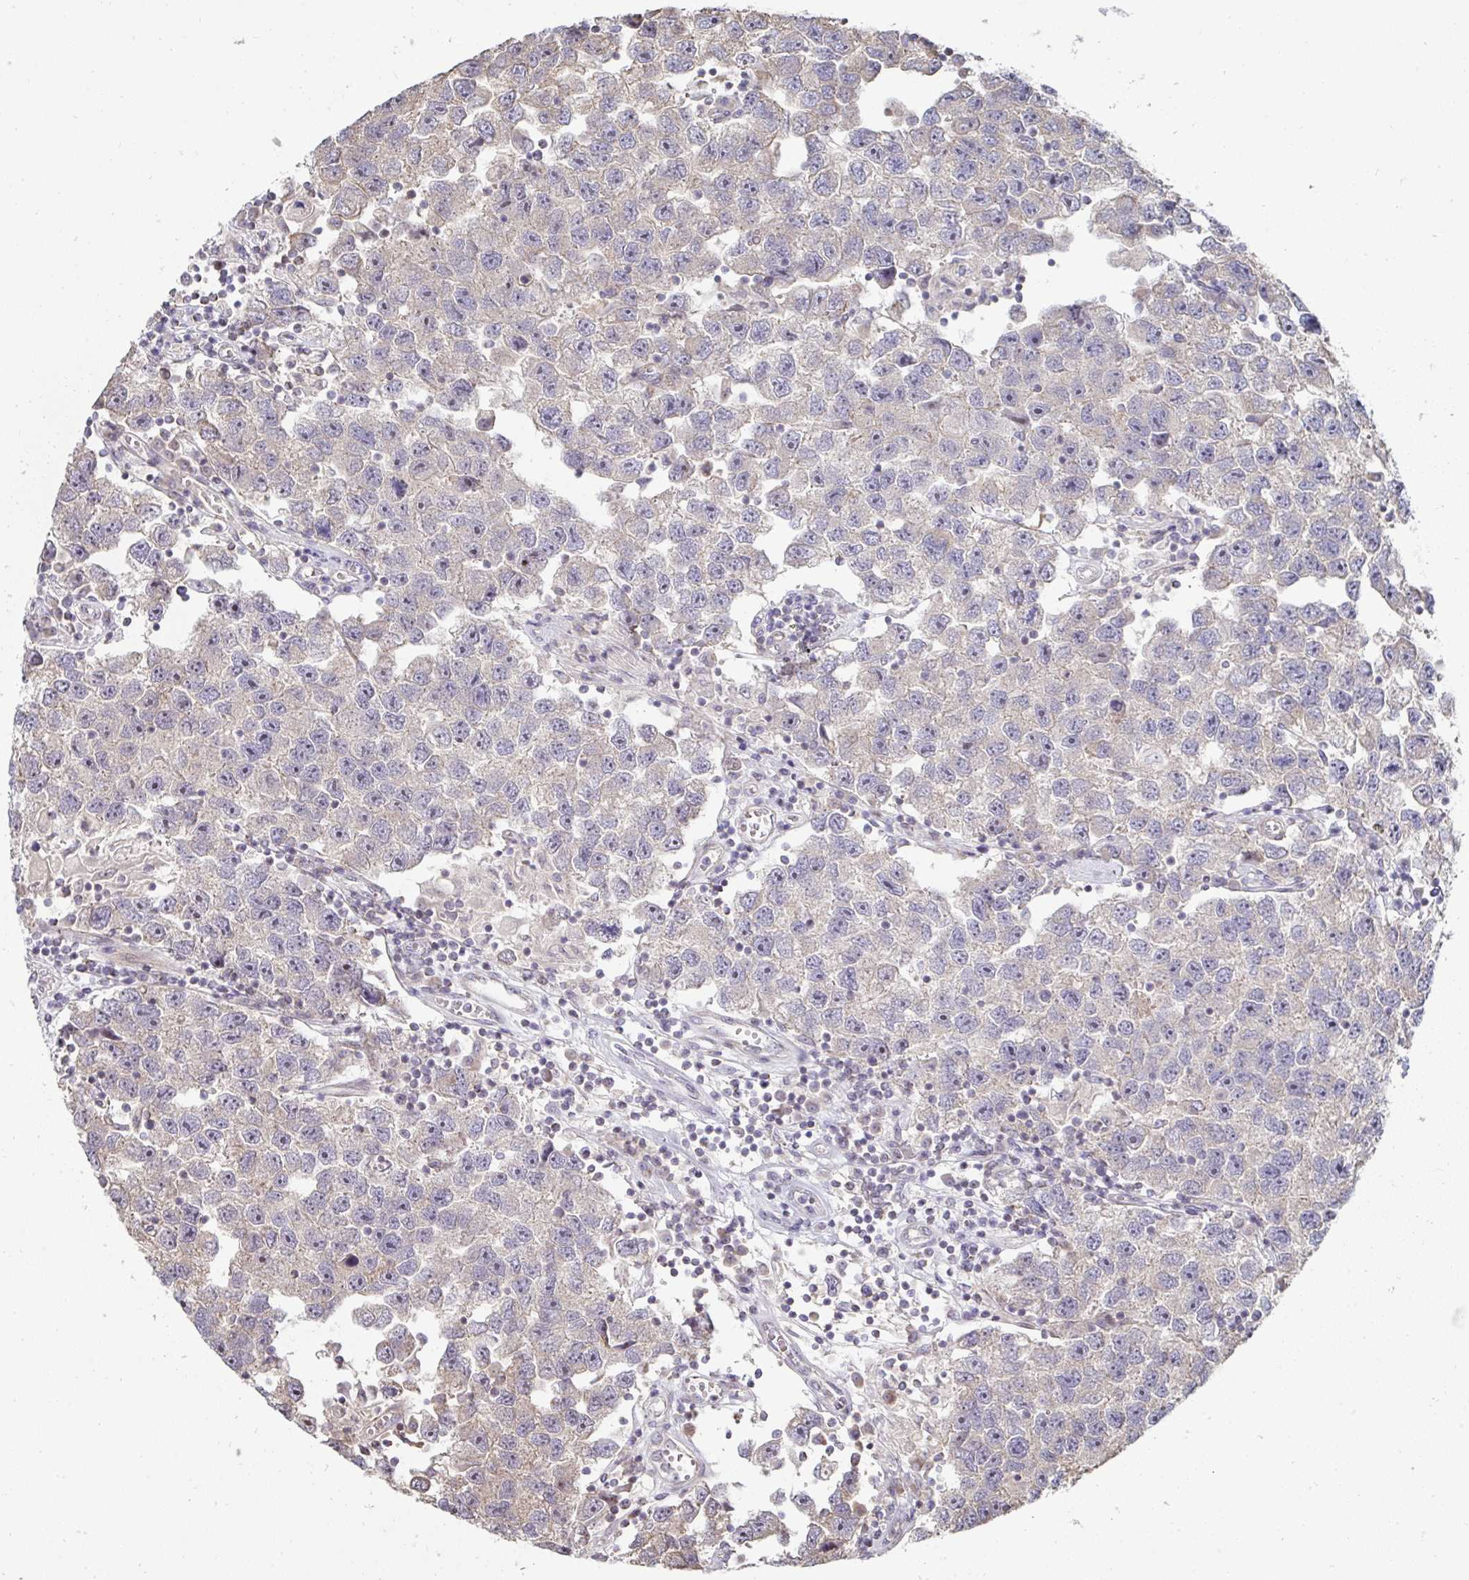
{"staining": {"intensity": "negative", "quantity": "none", "location": "none"}, "tissue": "testis cancer", "cell_type": "Tumor cells", "image_type": "cancer", "snomed": [{"axis": "morphology", "description": "Seminoma, NOS"}, {"axis": "topography", "description": "Testis"}], "caption": "Testis cancer stained for a protein using IHC exhibits no expression tumor cells.", "gene": "AGTPBP1", "patient": {"sex": "male", "age": 26}}